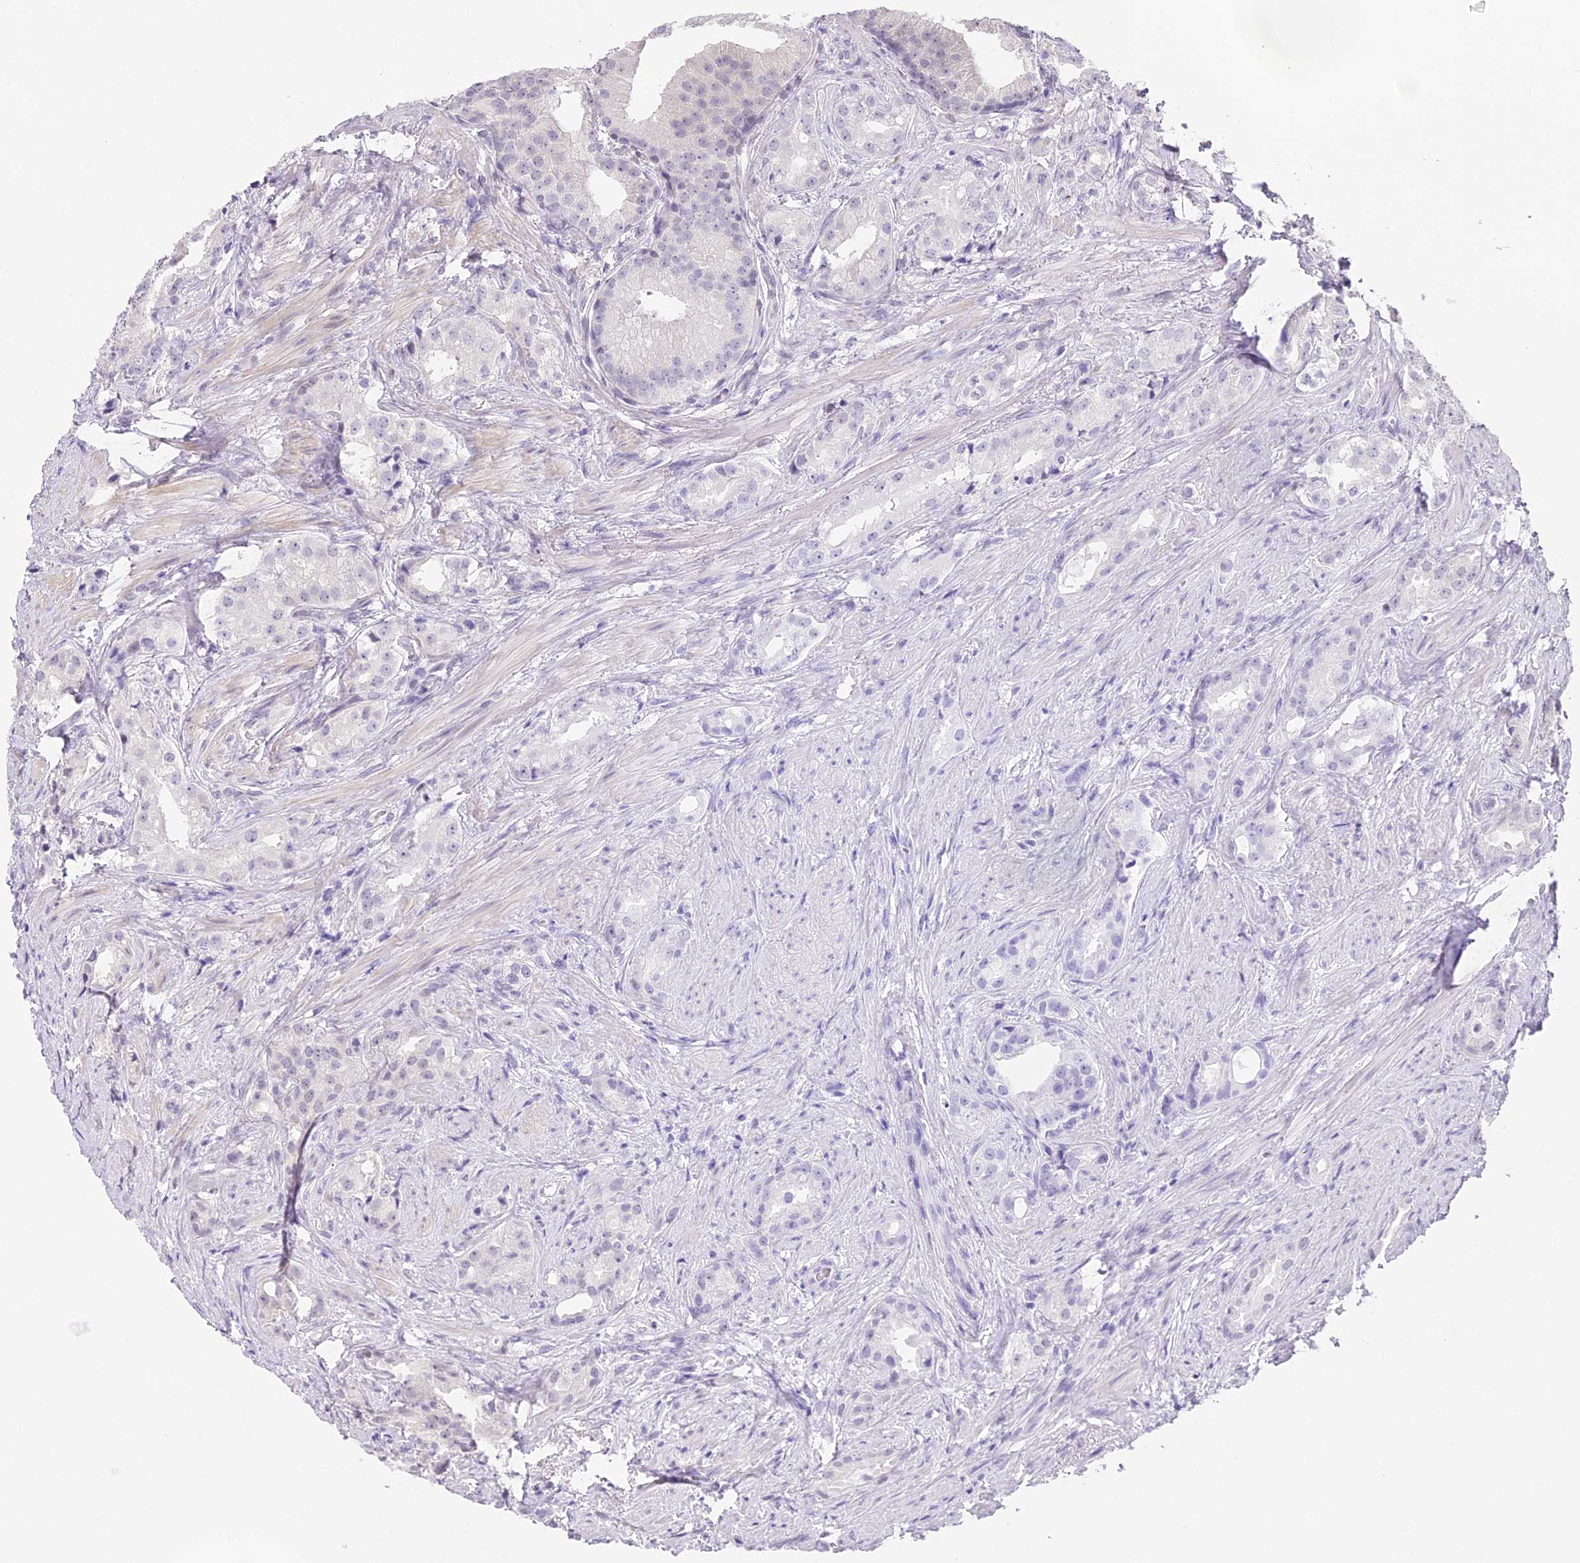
{"staining": {"intensity": "negative", "quantity": "none", "location": "none"}, "tissue": "prostate cancer", "cell_type": "Tumor cells", "image_type": "cancer", "snomed": [{"axis": "morphology", "description": "Adenocarcinoma, Low grade"}, {"axis": "topography", "description": "Prostate"}], "caption": "Prostate cancer was stained to show a protein in brown. There is no significant expression in tumor cells. (Immunohistochemistry, brightfield microscopy, high magnification).", "gene": "ABHD14A-ACY1", "patient": {"sex": "male", "age": 71}}